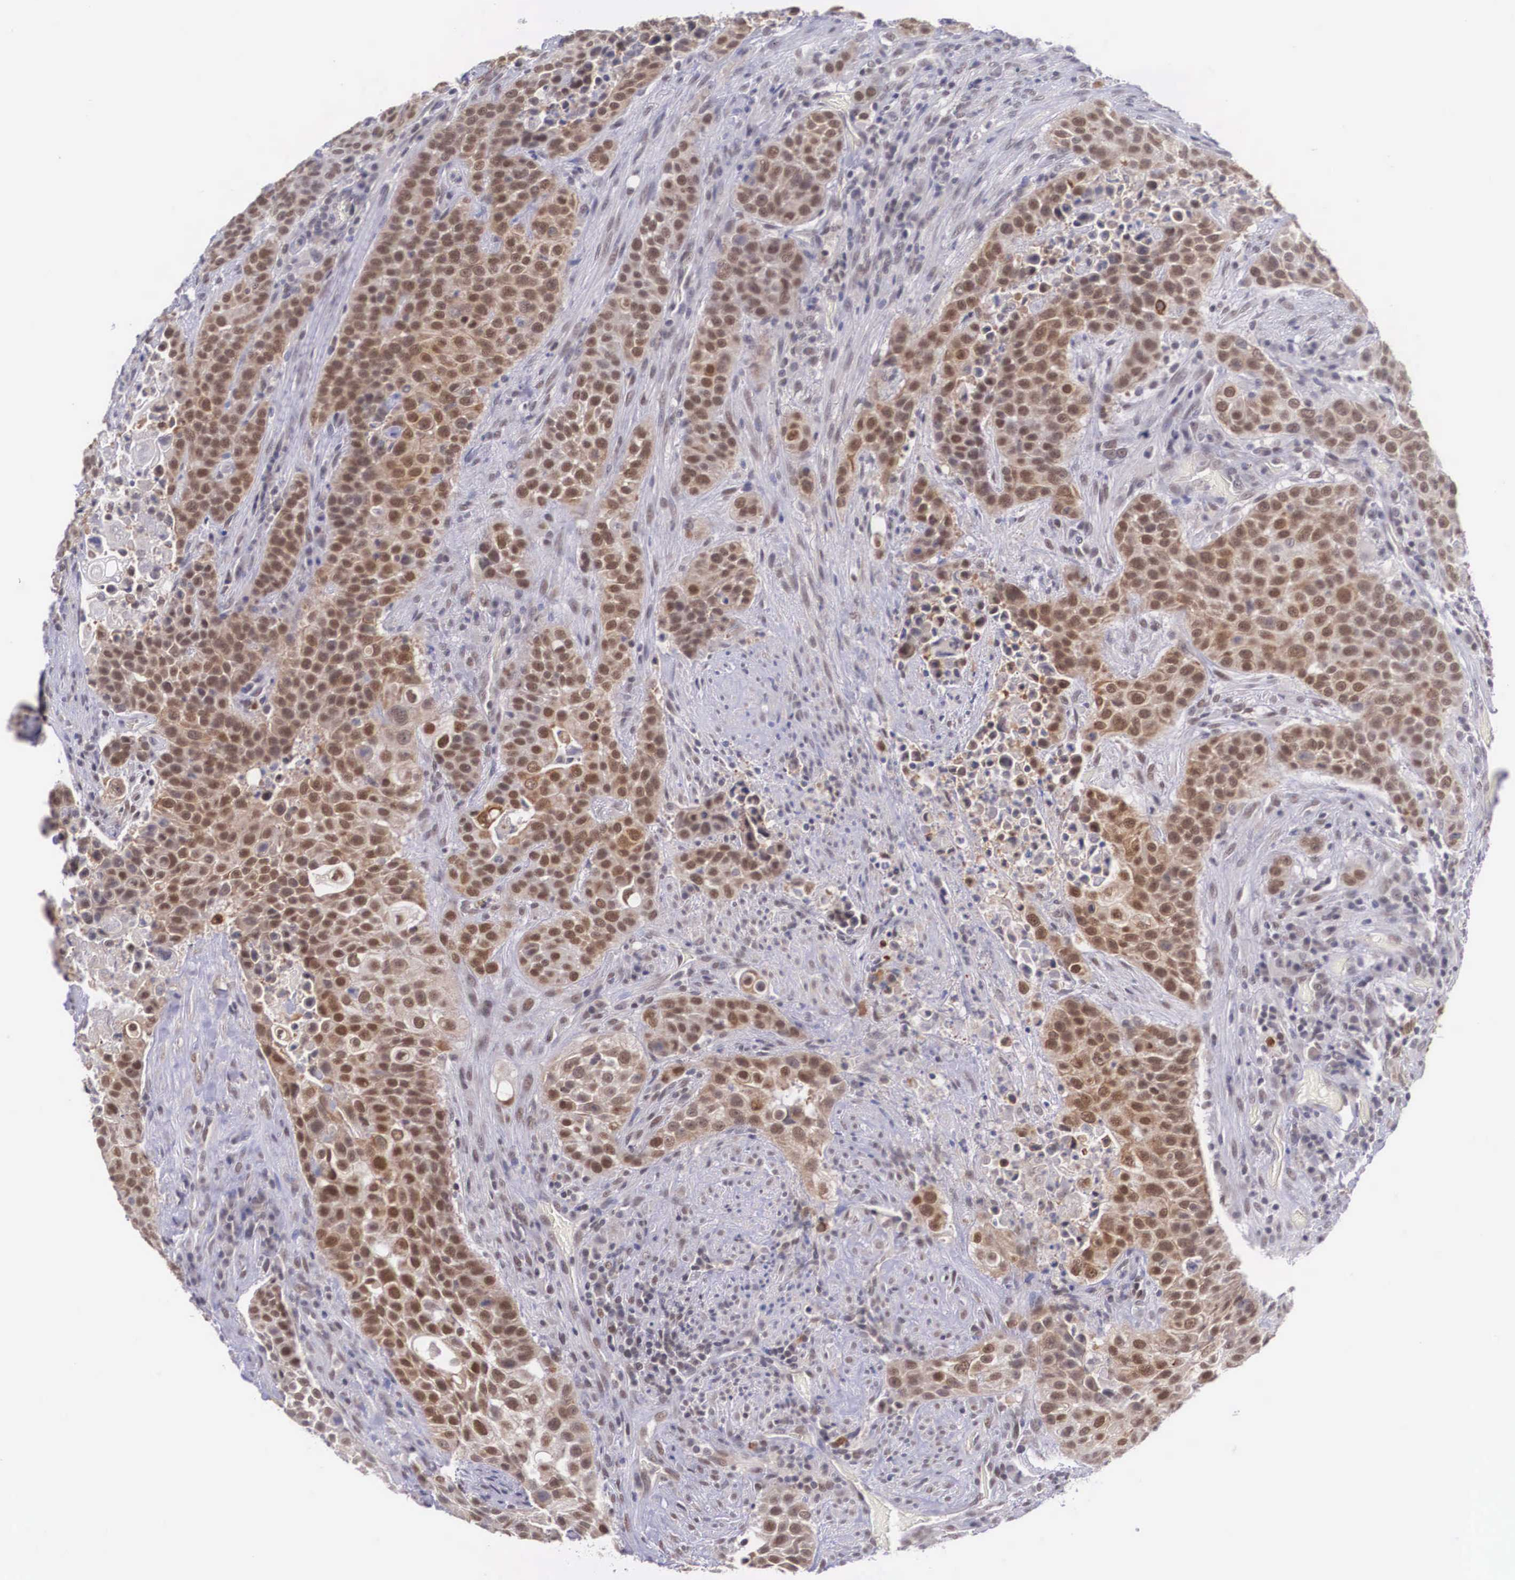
{"staining": {"intensity": "moderate", "quantity": "25%-75%", "location": "cytoplasmic/membranous,nuclear"}, "tissue": "urothelial cancer", "cell_type": "Tumor cells", "image_type": "cancer", "snomed": [{"axis": "morphology", "description": "Urothelial carcinoma, High grade"}, {"axis": "topography", "description": "Urinary bladder"}], "caption": "High-grade urothelial carcinoma stained with a brown dye reveals moderate cytoplasmic/membranous and nuclear positive staining in about 25%-75% of tumor cells.", "gene": "NINL", "patient": {"sex": "male", "age": 74}}